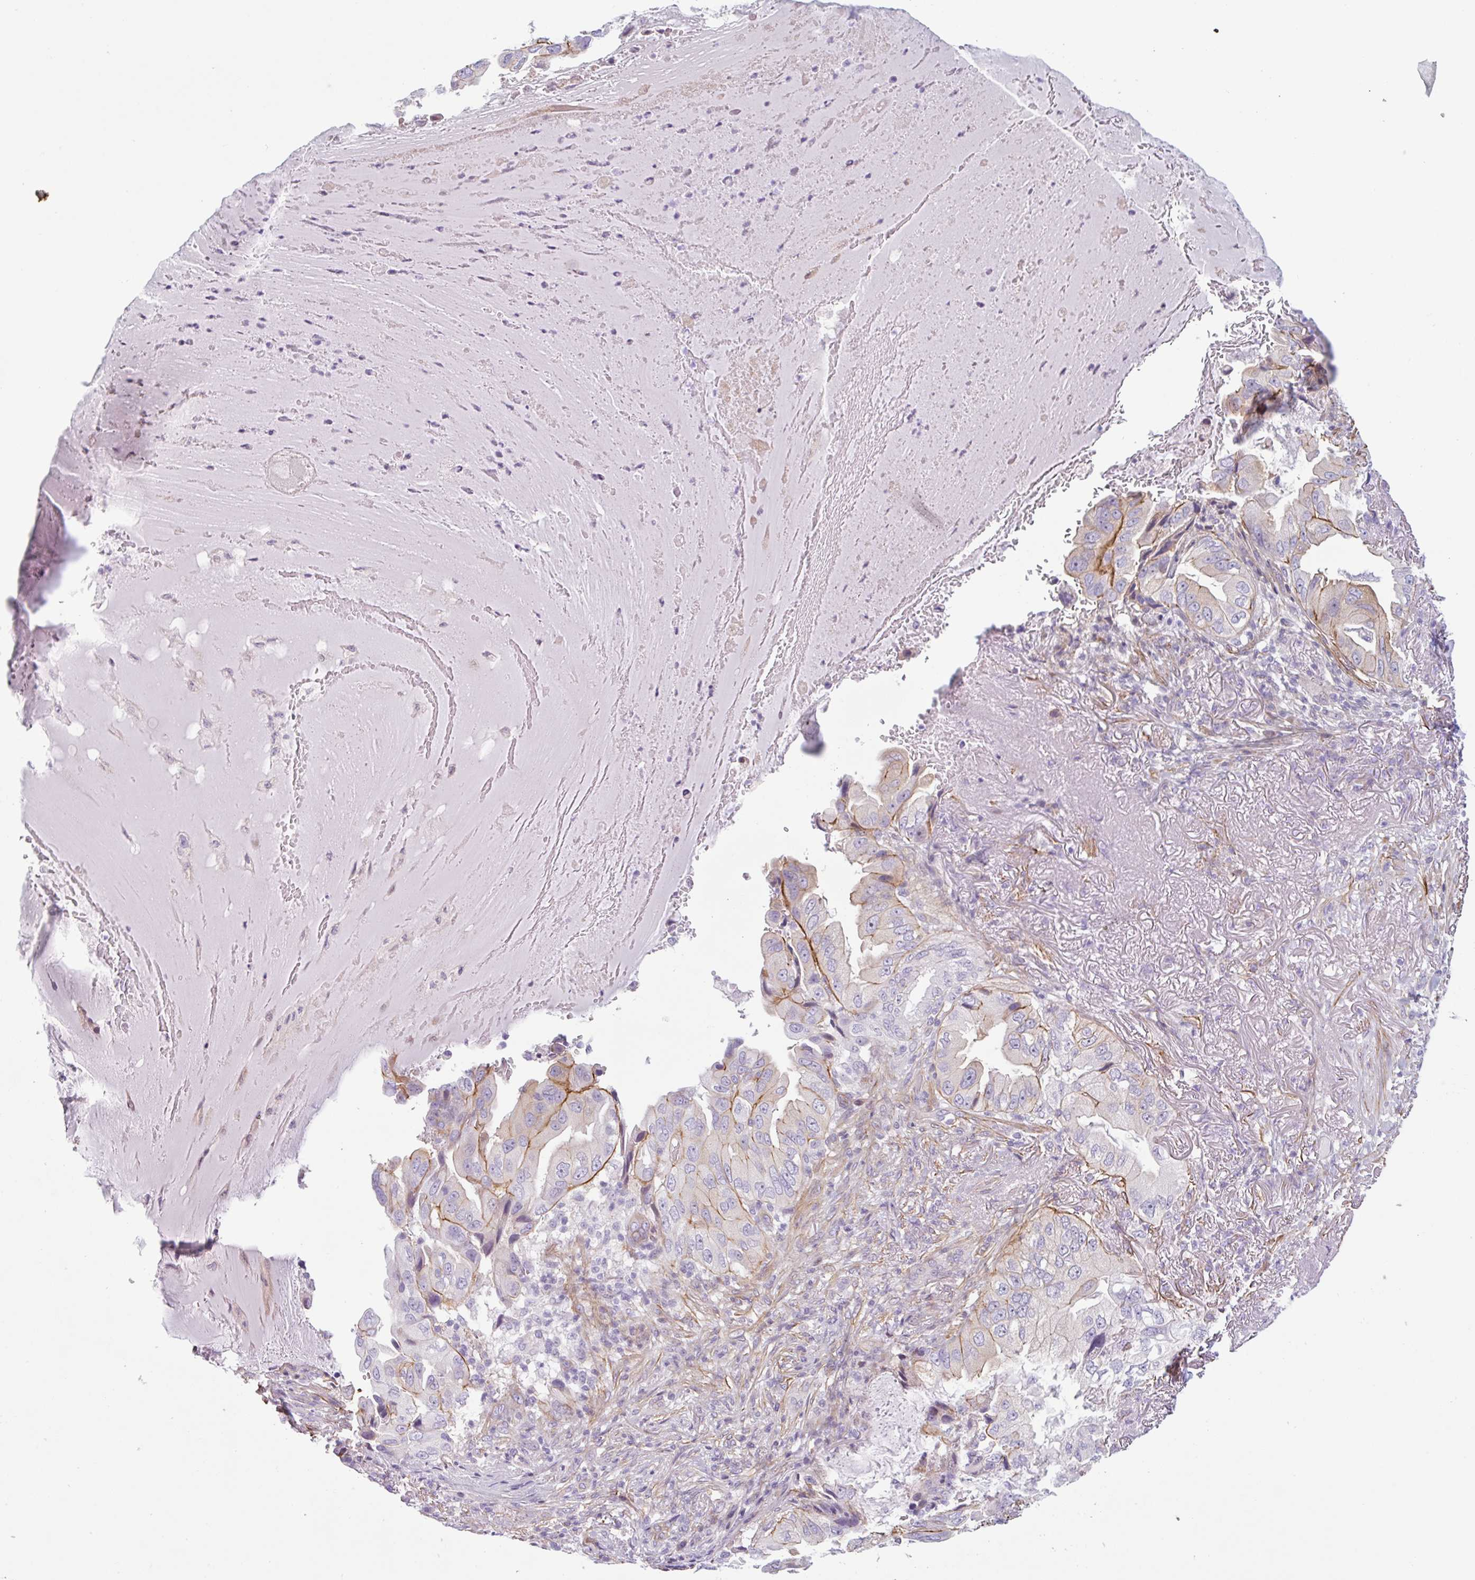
{"staining": {"intensity": "negative", "quantity": "none", "location": "none"}, "tissue": "lung cancer", "cell_type": "Tumor cells", "image_type": "cancer", "snomed": [{"axis": "morphology", "description": "Adenocarcinoma, NOS"}, {"axis": "topography", "description": "Lung"}], "caption": "Immunohistochemistry photomicrograph of neoplastic tissue: human lung cancer (adenocarcinoma) stained with DAB displays no significant protein positivity in tumor cells.", "gene": "MYH10", "patient": {"sex": "female", "age": 69}}